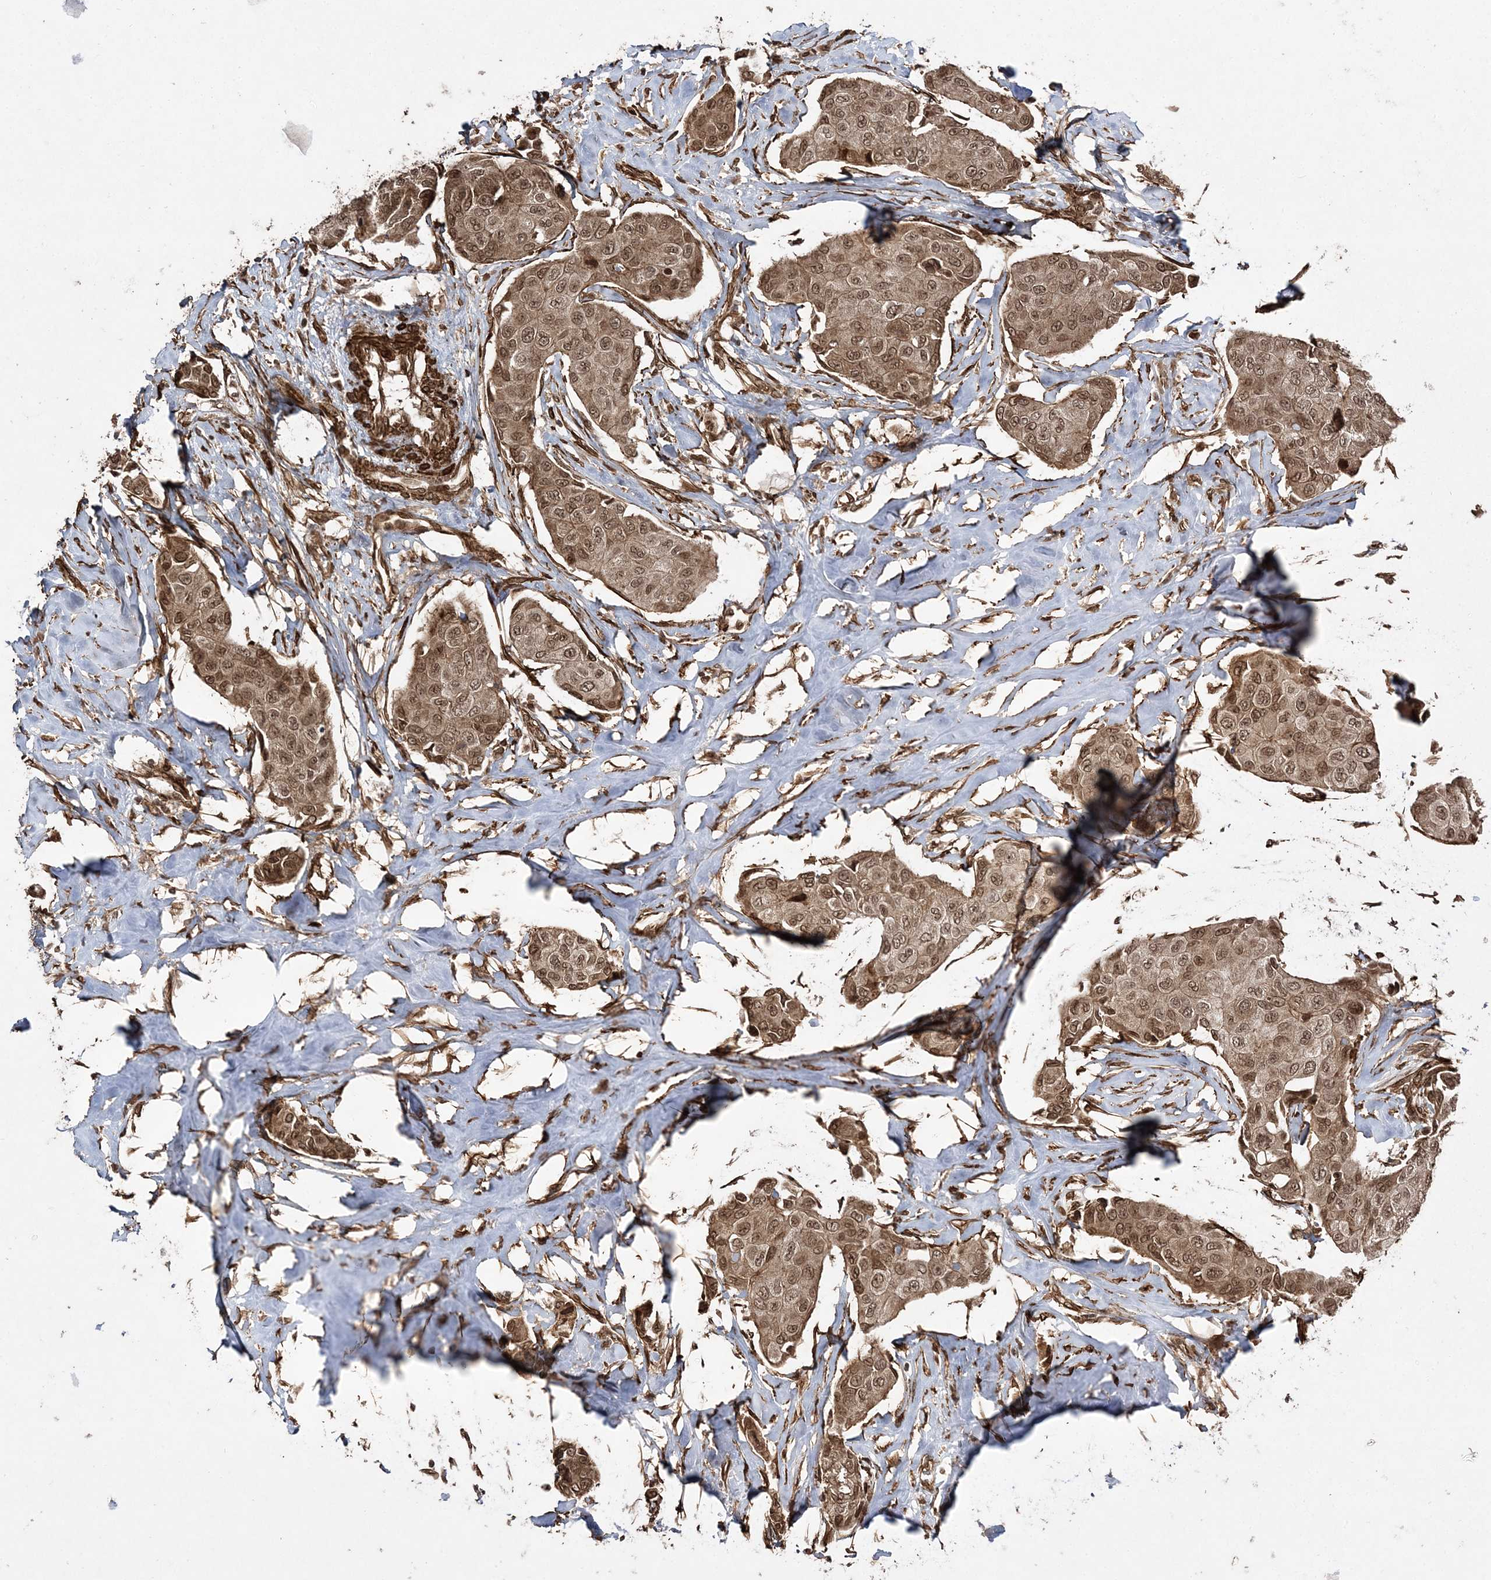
{"staining": {"intensity": "moderate", "quantity": ">75%", "location": "cytoplasmic/membranous,nuclear"}, "tissue": "breast cancer", "cell_type": "Tumor cells", "image_type": "cancer", "snomed": [{"axis": "morphology", "description": "Duct carcinoma"}, {"axis": "topography", "description": "Breast"}], "caption": "An immunohistochemistry image of neoplastic tissue is shown. Protein staining in brown shows moderate cytoplasmic/membranous and nuclear positivity in breast intraductal carcinoma within tumor cells.", "gene": "ETAA1", "patient": {"sex": "female", "age": 80}}